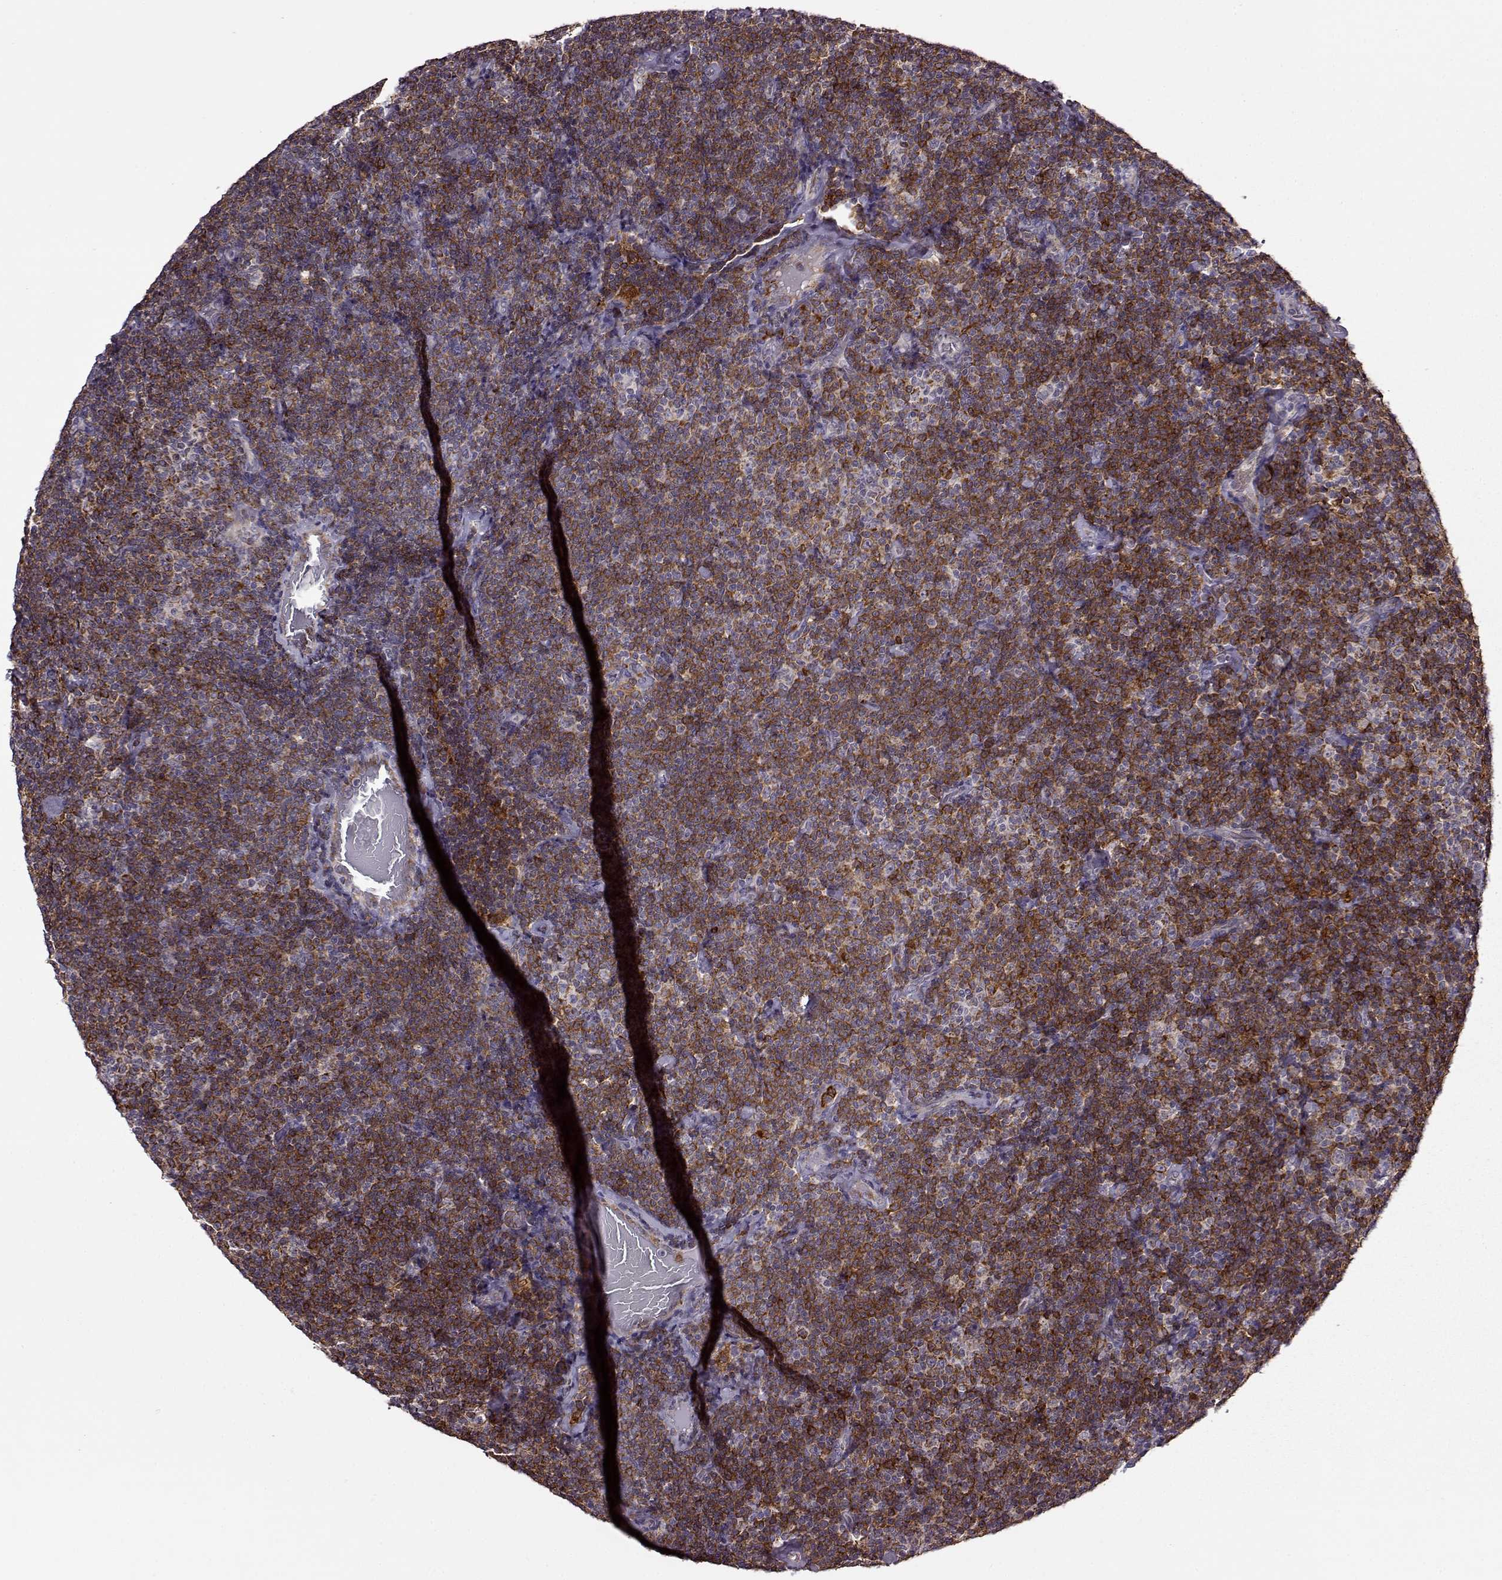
{"staining": {"intensity": "strong", "quantity": ">75%", "location": "cytoplasmic/membranous"}, "tissue": "lymphoma", "cell_type": "Tumor cells", "image_type": "cancer", "snomed": [{"axis": "morphology", "description": "Malignant lymphoma, non-Hodgkin's type, Low grade"}, {"axis": "topography", "description": "Lymph node"}], "caption": "Protein staining by immunohistochemistry (IHC) demonstrates strong cytoplasmic/membranous staining in approximately >75% of tumor cells in low-grade malignant lymphoma, non-Hodgkin's type.", "gene": "MTSS1", "patient": {"sex": "male", "age": 81}}